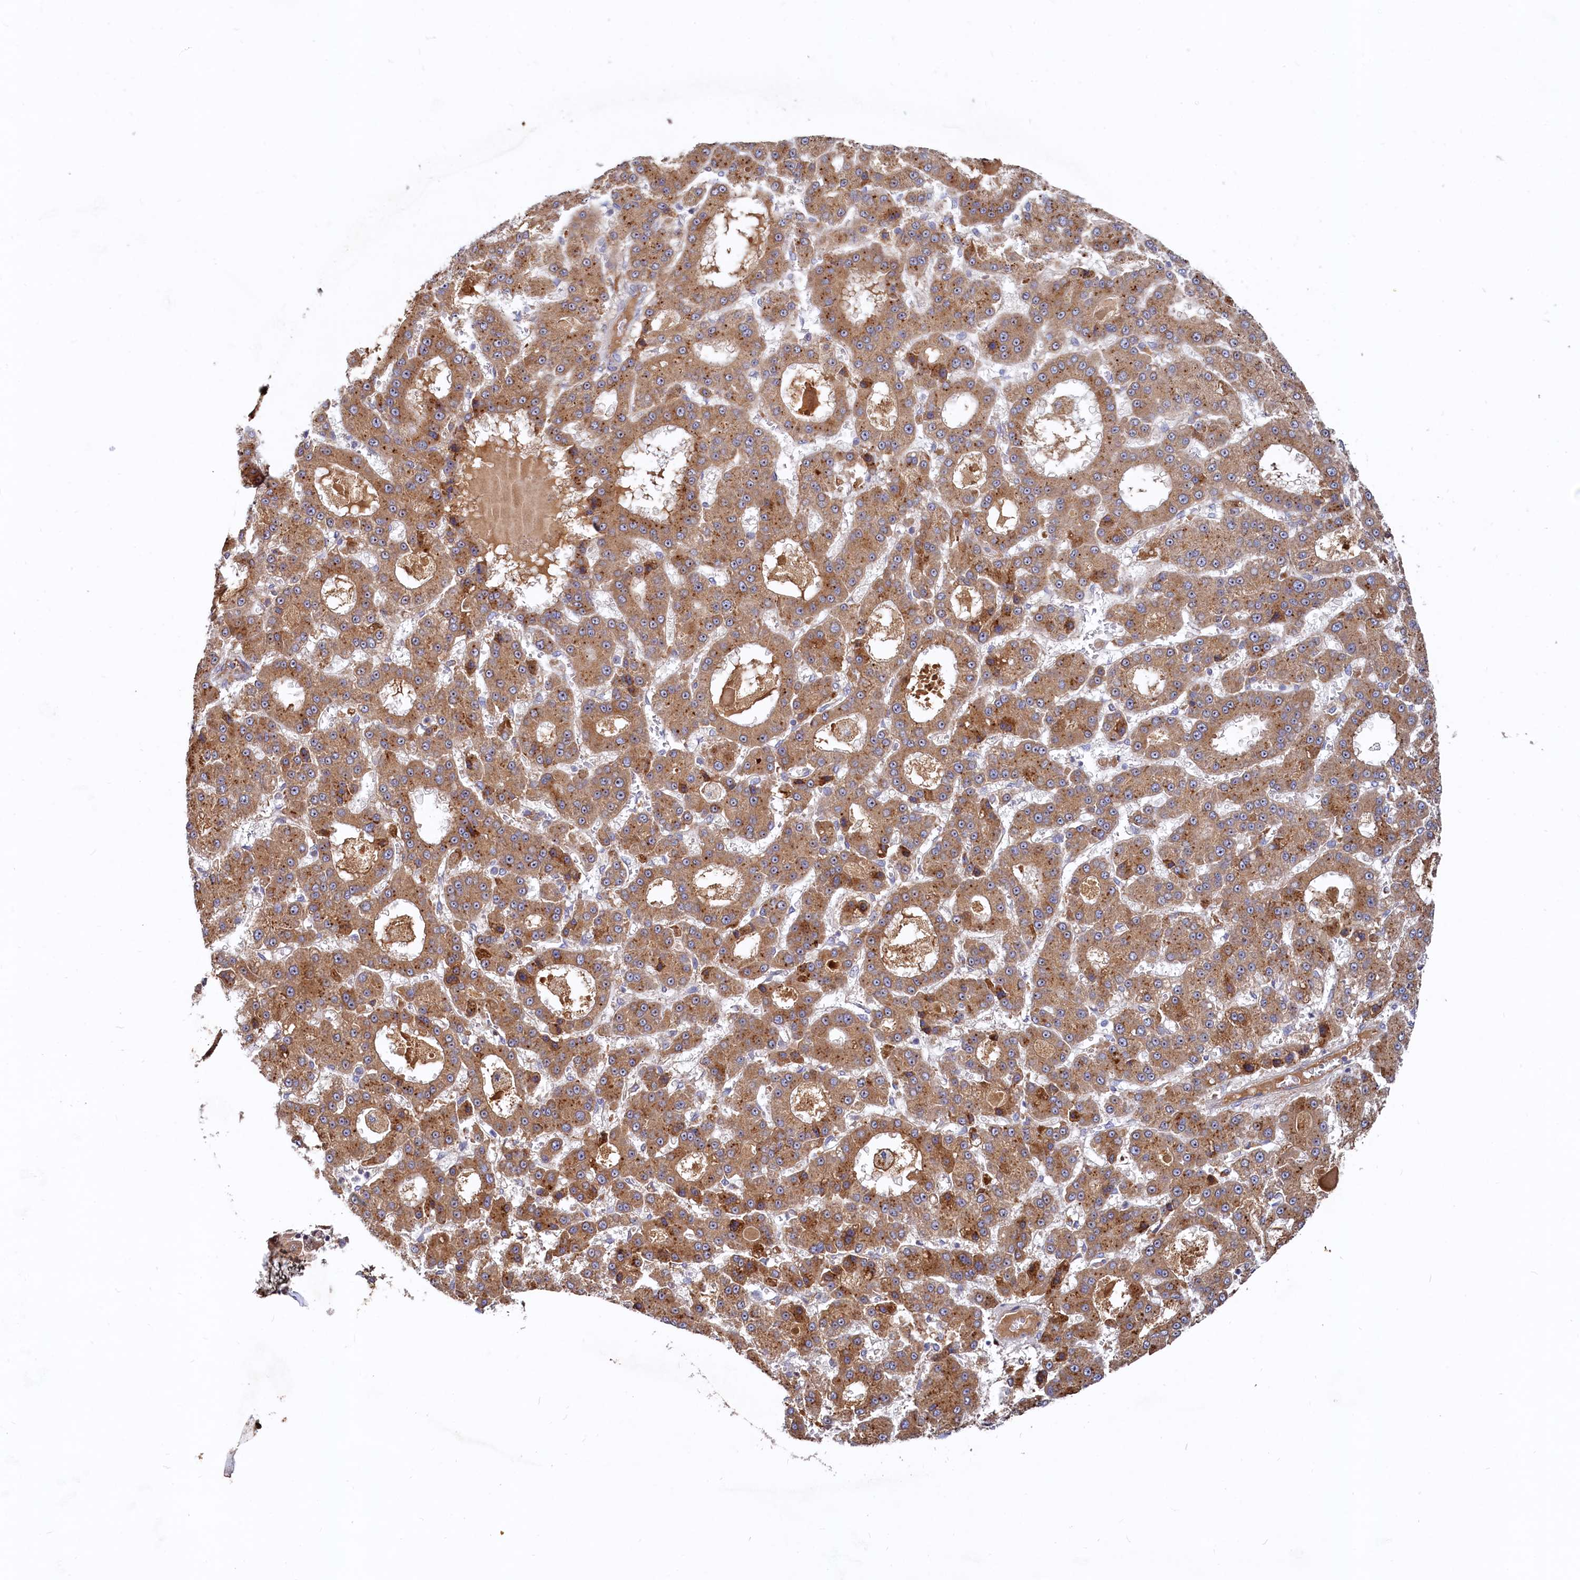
{"staining": {"intensity": "moderate", "quantity": ">75%", "location": "cytoplasmic/membranous"}, "tissue": "liver cancer", "cell_type": "Tumor cells", "image_type": "cancer", "snomed": [{"axis": "morphology", "description": "Carcinoma, Hepatocellular, NOS"}, {"axis": "topography", "description": "Liver"}], "caption": "Human liver cancer stained with a protein marker exhibits moderate staining in tumor cells.", "gene": "RGS7BP", "patient": {"sex": "male", "age": 70}}